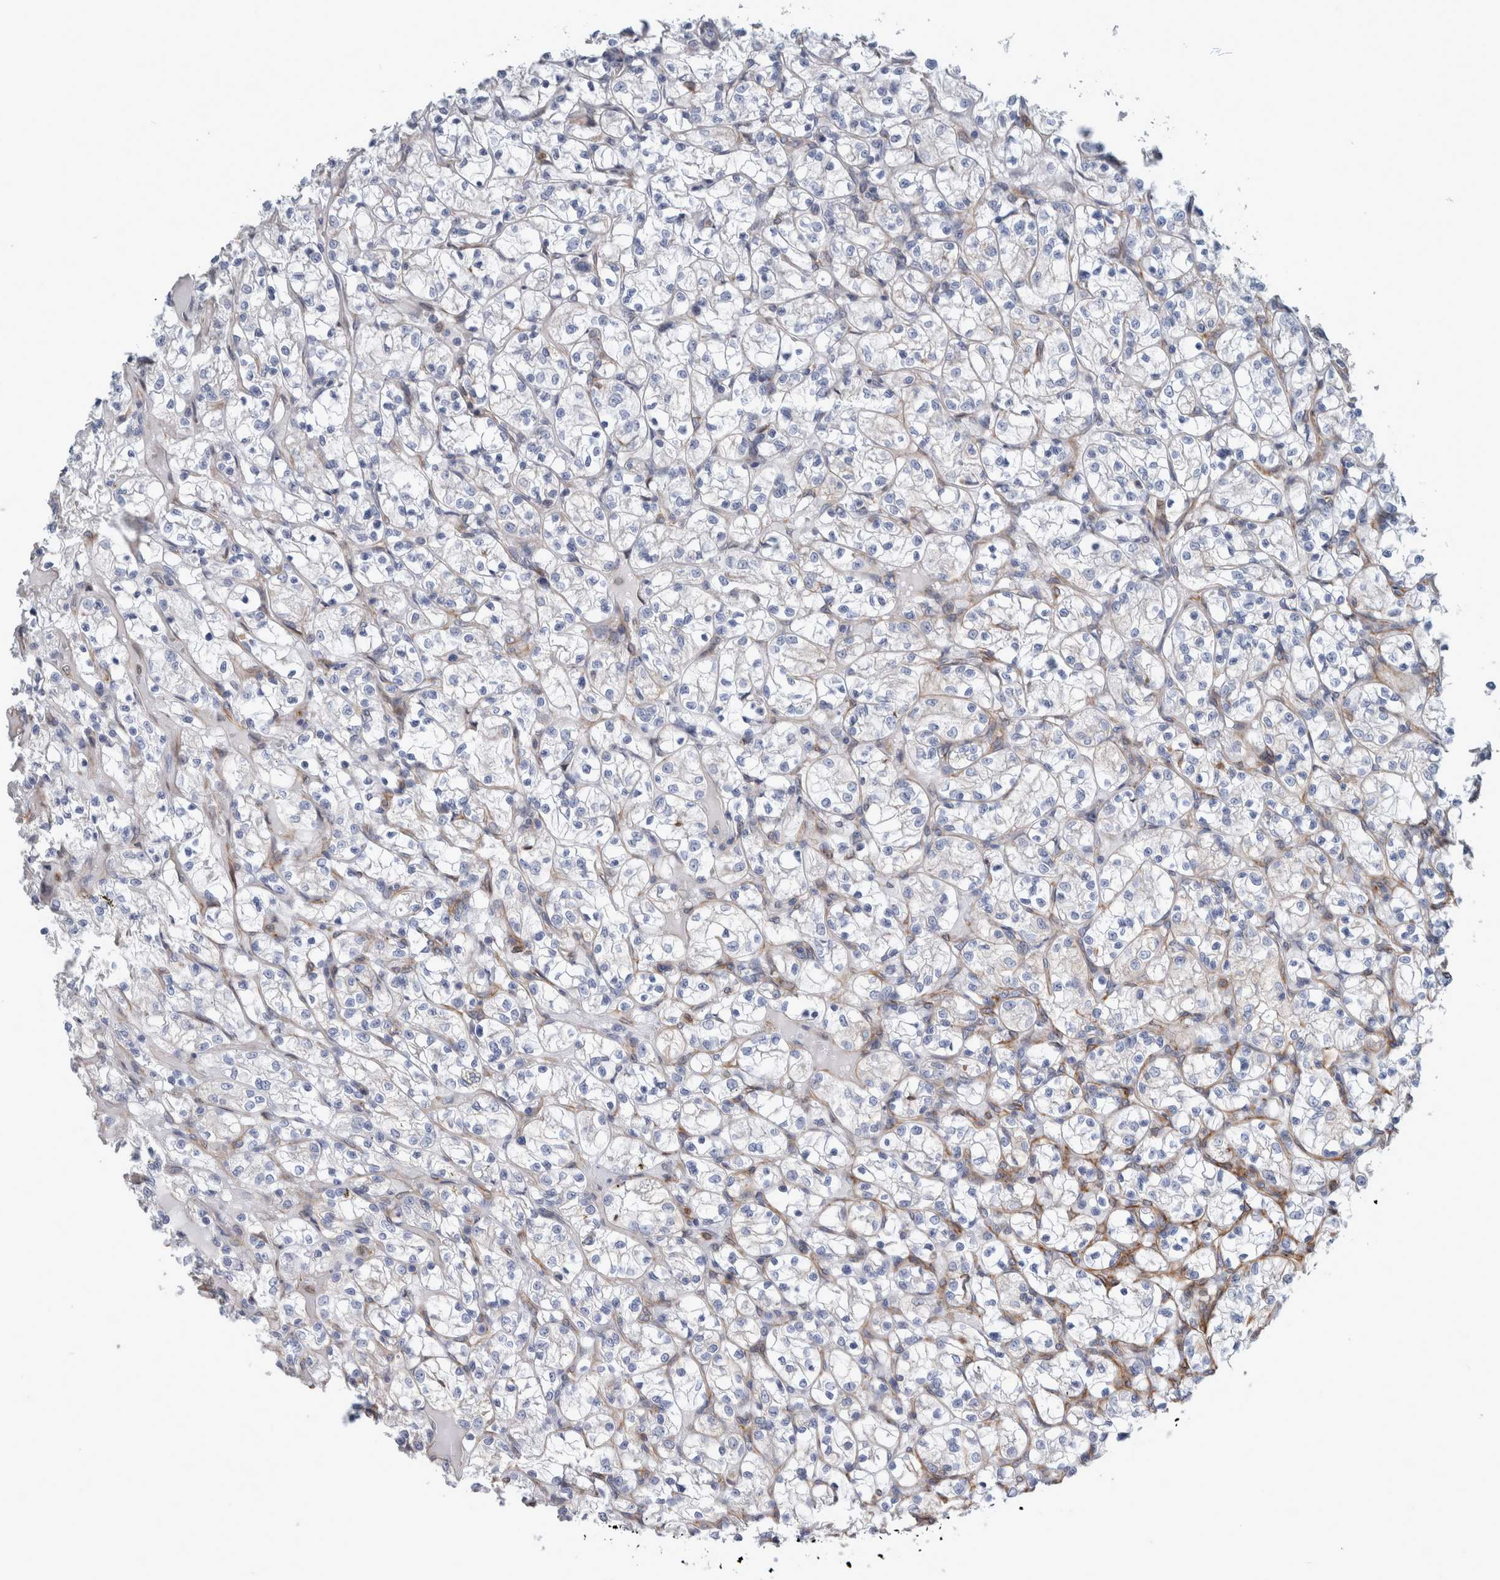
{"staining": {"intensity": "negative", "quantity": "none", "location": "none"}, "tissue": "renal cancer", "cell_type": "Tumor cells", "image_type": "cancer", "snomed": [{"axis": "morphology", "description": "Adenocarcinoma, NOS"}, {"axis": "topography", "description": "Kidney"}], "caption": "Adenocarcinoma (renal) was stained to show a protein in brown. There is no significant positivity in tumor cells. (DAB immunohistochemistry with hematoxylin counter stain).", "gene": "PLEC", "patient": {"sex": "female", "age": 69}}